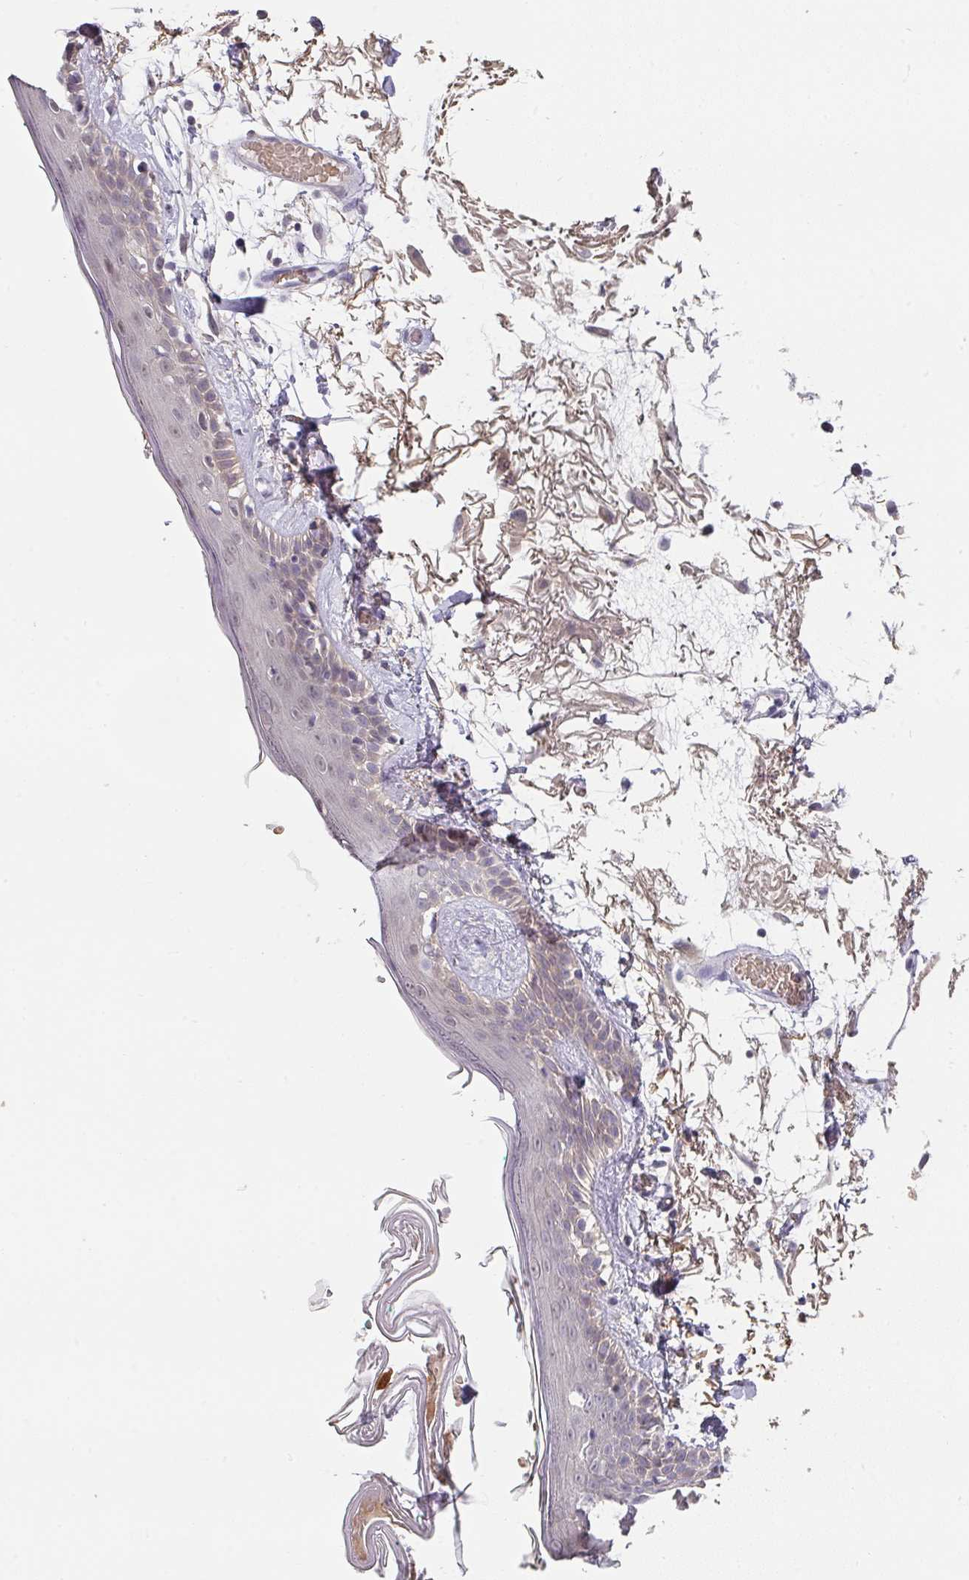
{"staining": {"intensity": "negative", "quantity": "none", "location": "none"}, "tissue": "skin", "cell_type": "Fibroblasts", "image_type": "normal", "snomed": [{"axis": "morphology", "description": "Normal tissue, NOS"}, {"axis": "topography", "description": "Skin"}], "caption": "IHC of normal skin displays no staining in fibroblasts.", "gene": "FOXN4", "patient": {"sex": "male", "age": 79}}